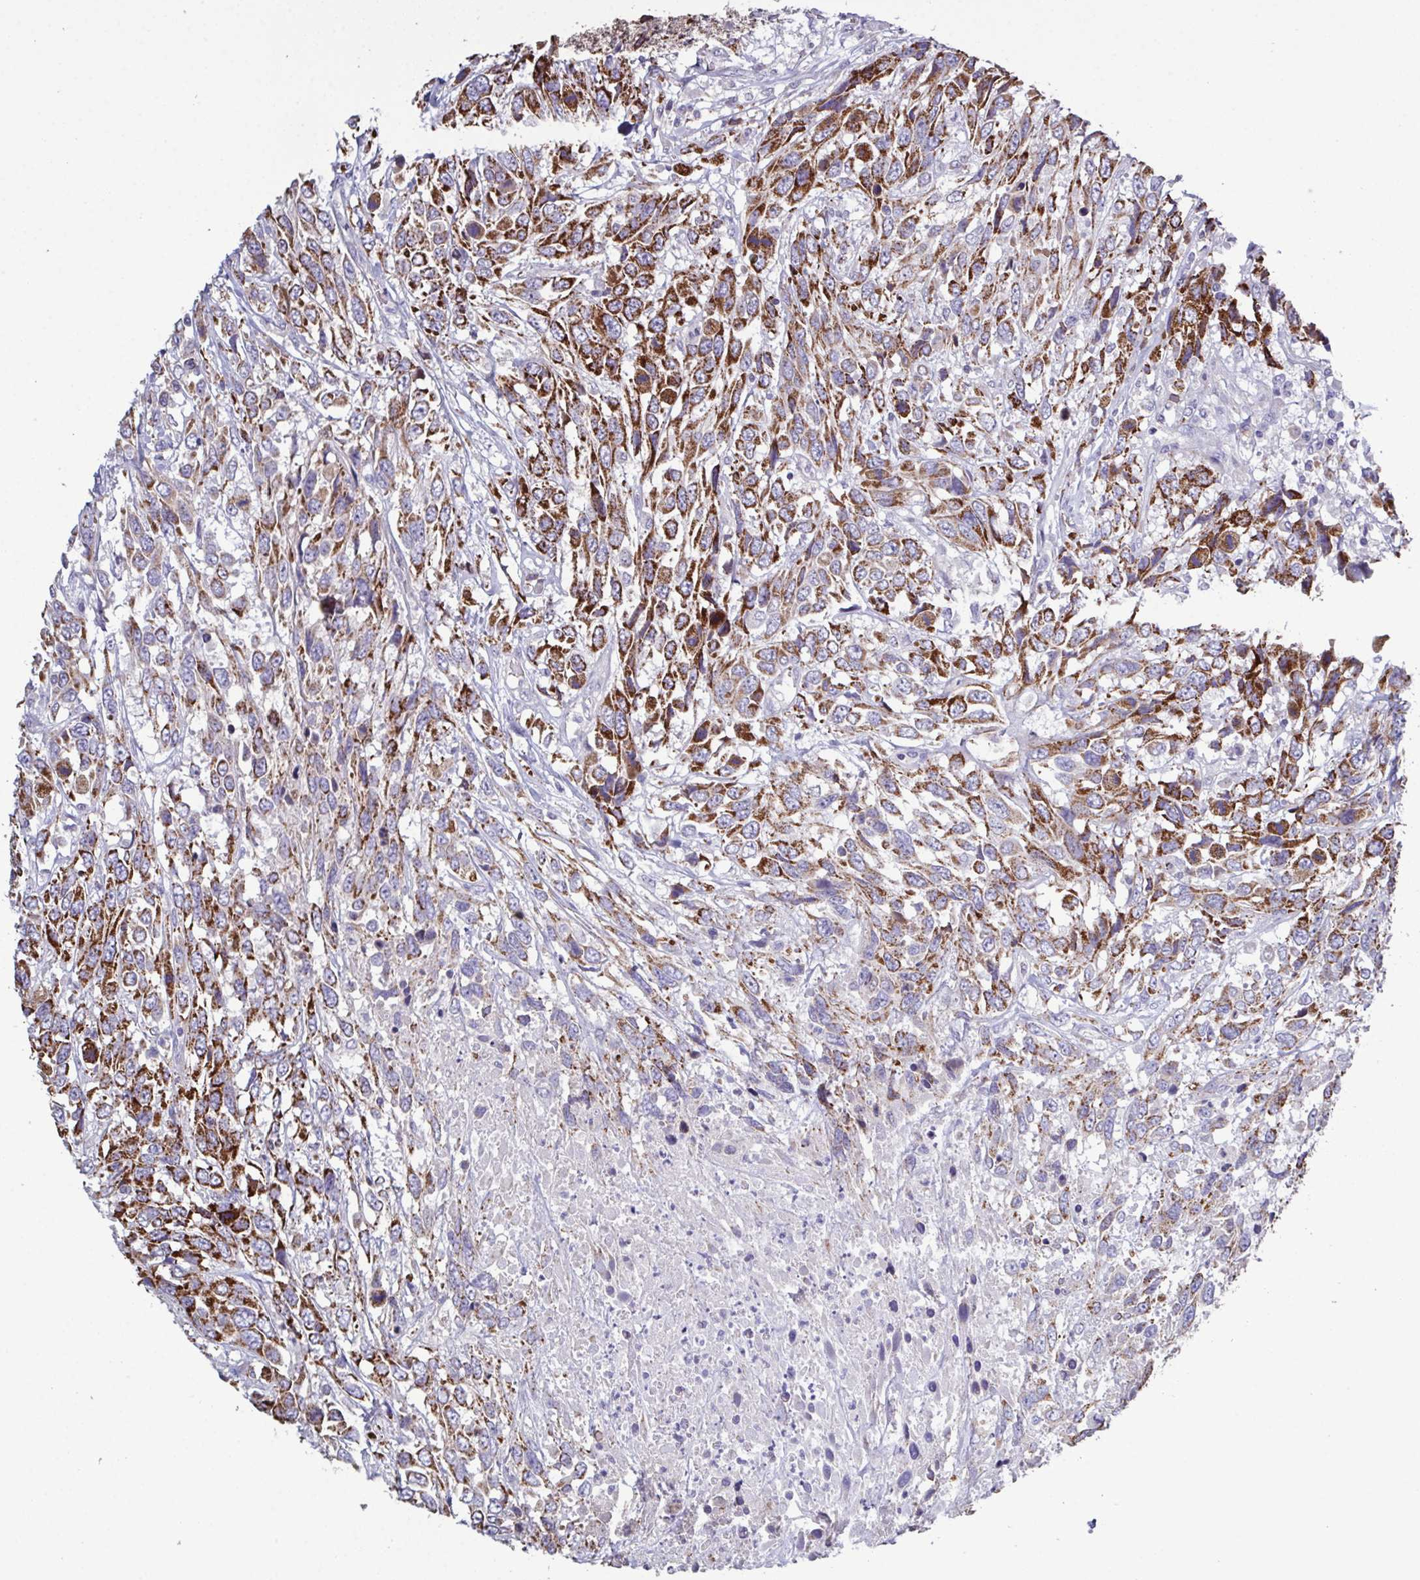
{"staining": {"intensity": "strong", "quantity": "25%-75%", "location": "cytoplasmic/membranous"}, "tissue": "urothelial cancer", "cell_type": "Tumor cells", "image_type": "cancer", "snomed": [{"axis": "morphology", "description": "Urothelial carcinoma, High grade"}, {"axis": "topography", "description": "Urinary bladder"}], "caption": "Immunohistochemical staining of human urothelial cancer demonstrates strong cytoplasmic/membranous protein staining in approximately 25%-75% of tumor cells.", "gene": "GLDC", "patient": {"sex": "female", "age": 70}}